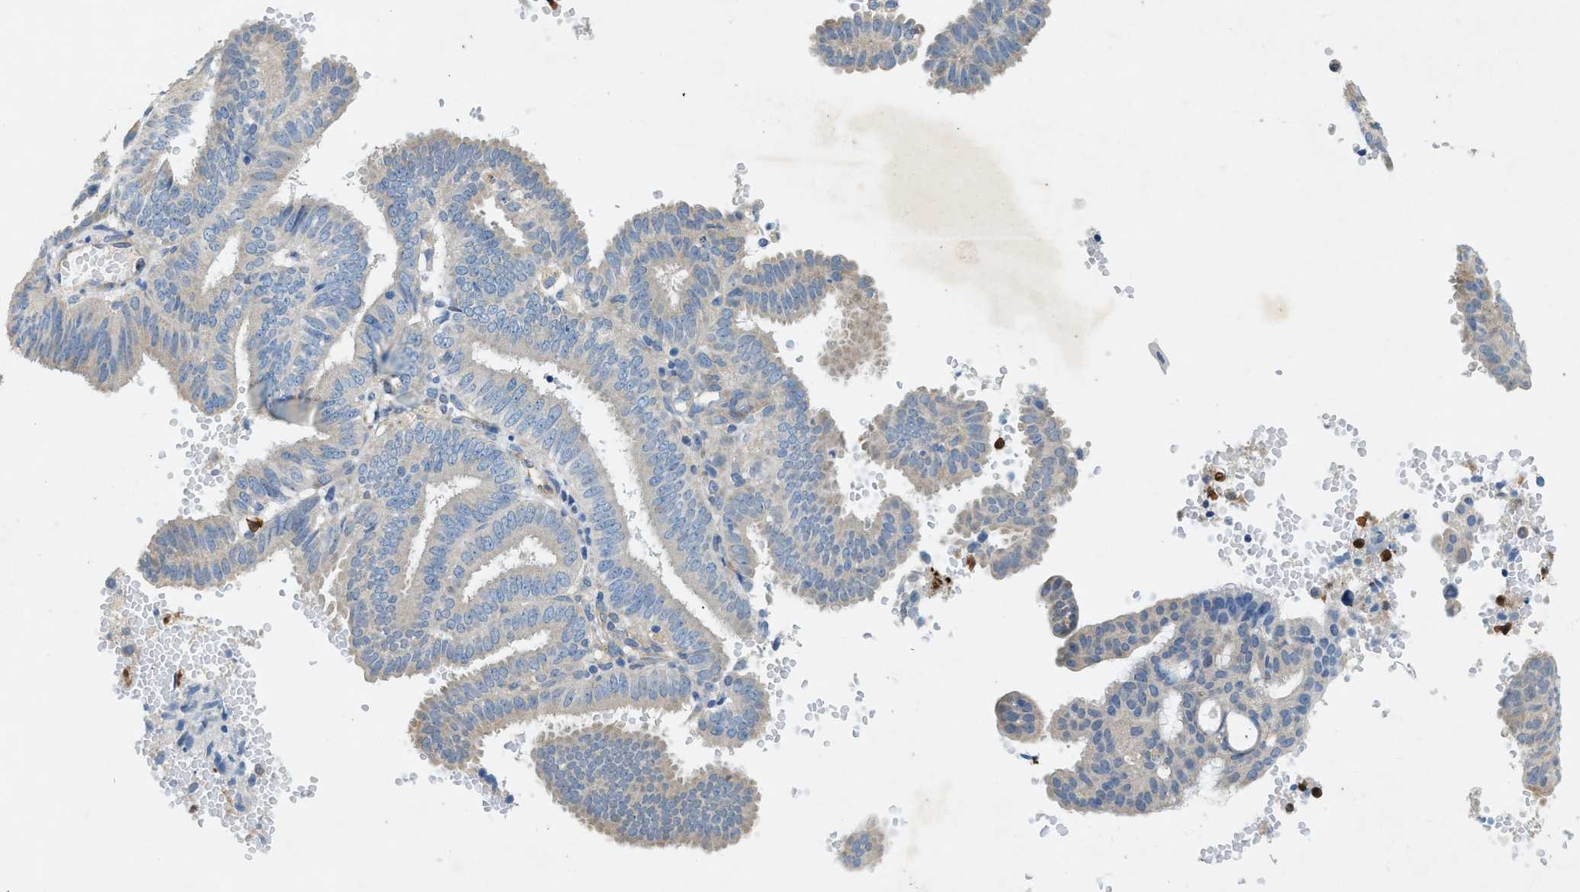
{"staining": {"intensity": "negative", "quantity": "none", "location": "none"}, "tissue": "endometrial cancer", "cell_type": "Tumor cells", "image_type": "cancer", "snomed": [{"axis": "morphology", "description": "Adenocarcinoma, NOS"}, {"axis": "topography", "description": "Endometrium"}], "caption": "This is a histopathology image of immunohistochemistry (IHC) staining of endometrial adenocarcinoma, which shows no expression in tumor cells.", "gene": "ZDHHC13", "patient": {"sex": "female", "age": 58}}